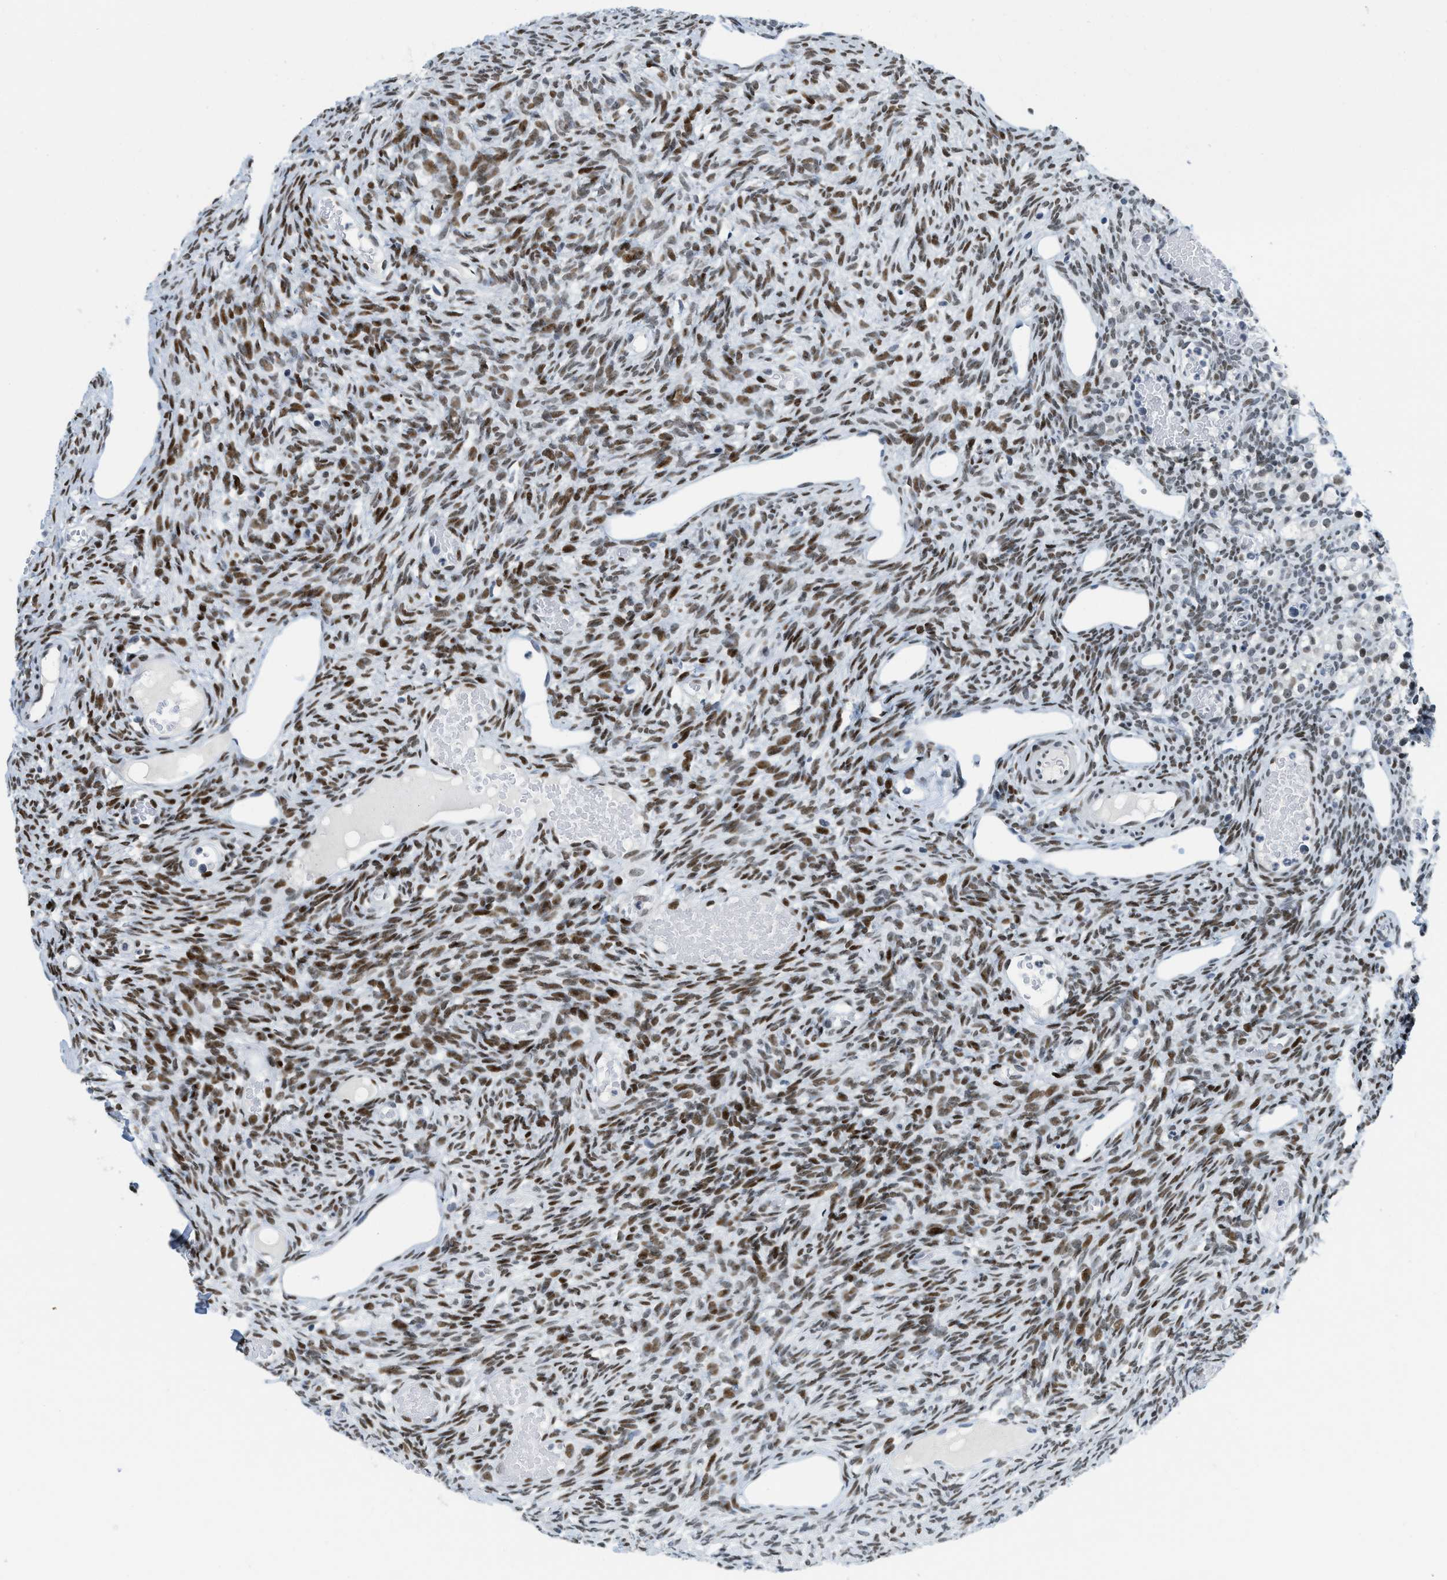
{"staining": {"intensity": "negative", "quantity": "none", "location": "none"}, "tissue": "ovary", "cell_type": "Follicle cells", "image_type": "normal", "snomed": [{"axis": "morphology", "description": "Normal tissue, NOS"}, {"axis": "topography", "description": "Ovary"}], "caption": "Protein analysis of benign ovary displays no significant staining in follicle cells.", "gene": "PBX1", "patient": {"sex": "female", "age": 33}}